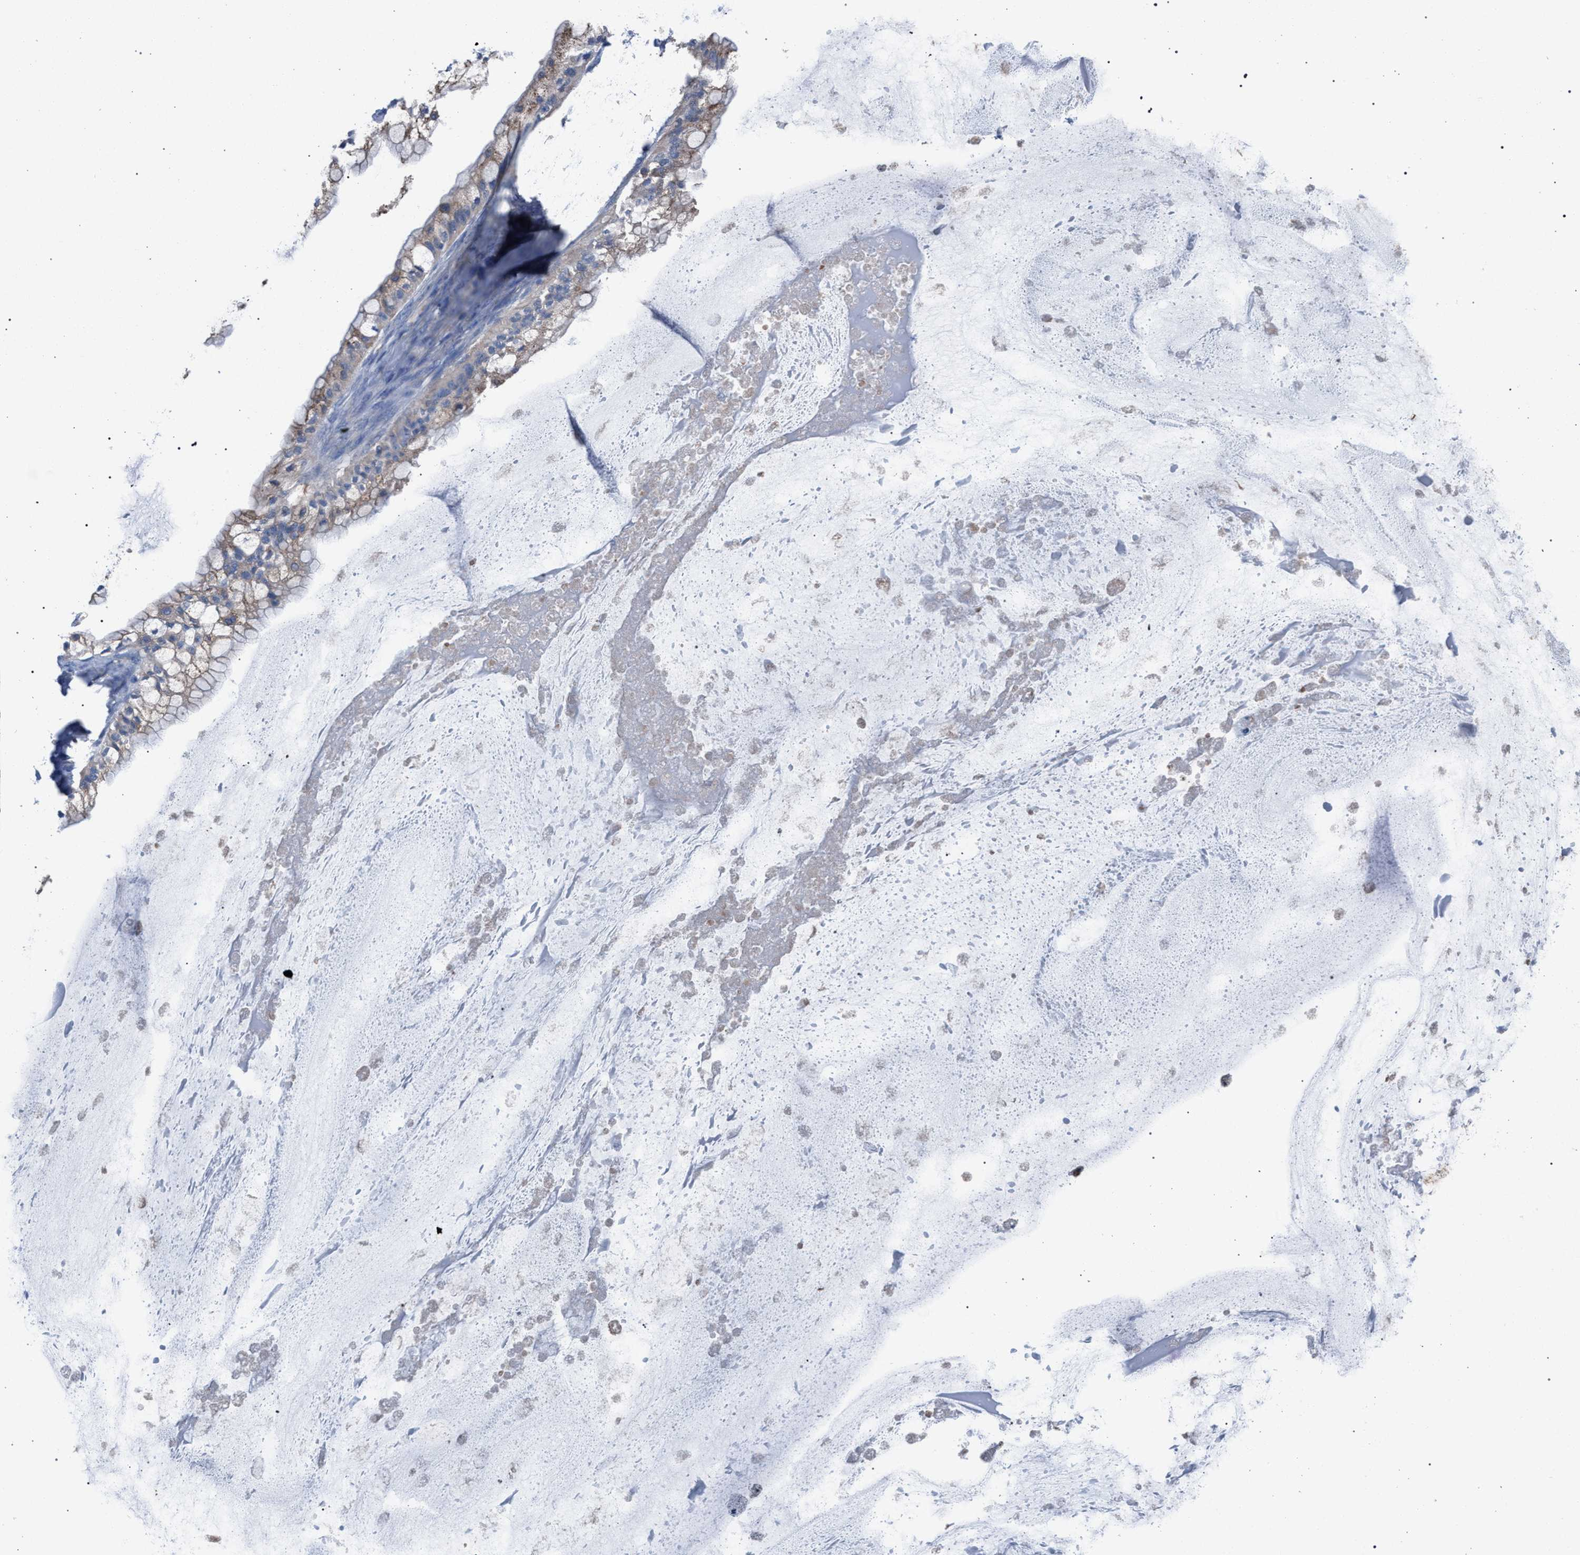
{"staining": {"intensity": "weak", "quantity": "<25%", "location": "cytoplasmic/membranous"}, "tissue": "ovarian cancer", "cell_type": "Tumor cells", "image_type": "cancer", "snomed": [{"axis": "morphology", "description": "Cystadenocarcinoma, mucinous, NOS"}, {"axis": "topography", "description": "Ovary"}], "caption": "A histopathology image of ovarian mucinous cystadenocarcinoma stained for a protein demonstrates no brown staining in tumor cells.", "gene": "ATP6V0A1", "patient": {"sex": "female", "age": 57}}